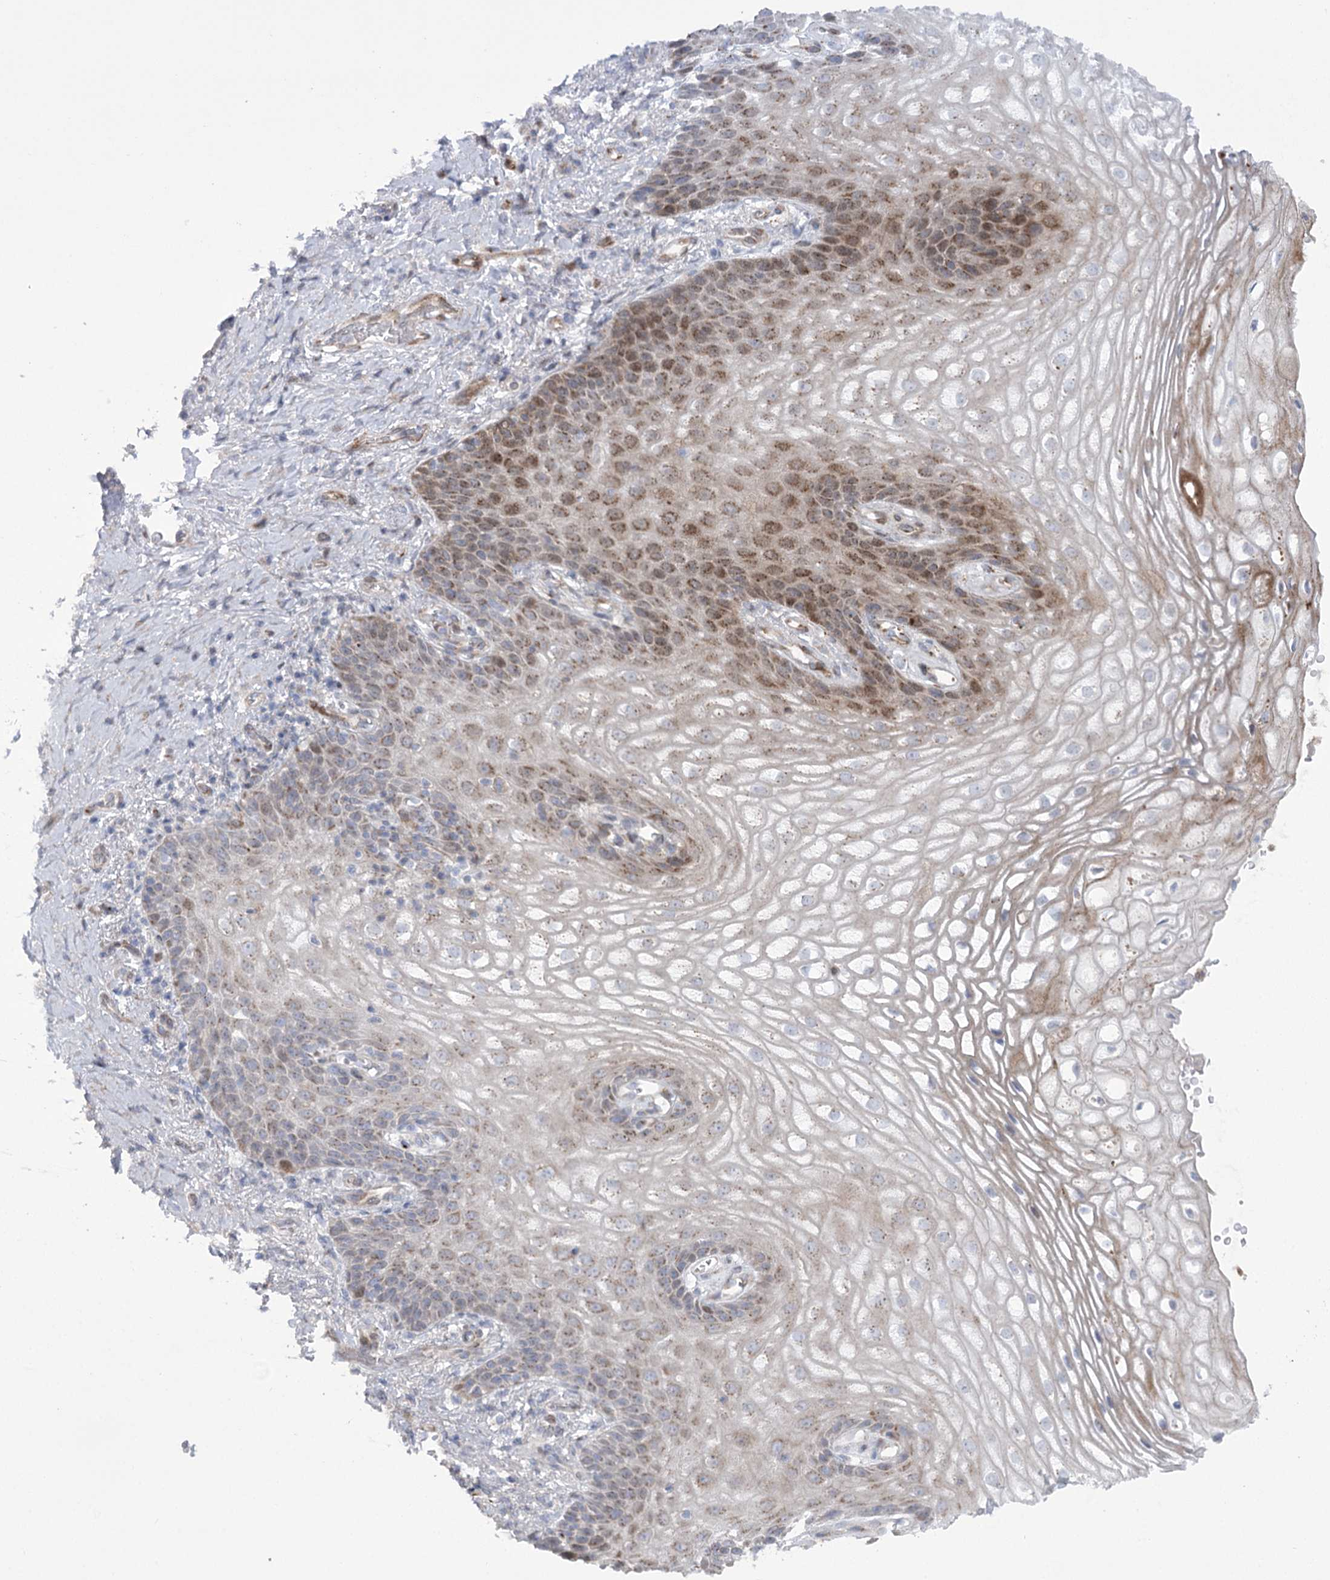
{"staining": {"intensity": "moderate", "quantity": "25%-75%", "location": "cytoplasmic/membranous"}, "tissue": "vagina", "cell_type": "Squamous epithelial cells", "image_type": "normal", "snomed": [{"axis": "morphology", "description": "Normal tissue, NOS"}, {"axis": "topography", "description": "Vagina"}], "caption": "Squamous epithelial cells demonstrate medium levels of moderate cytoplasmic/membranous staining in approximately 25%-75% of cells in normal human vagina.", "gene": "NME7", "patient": {"sex": "female", "age": 60}}